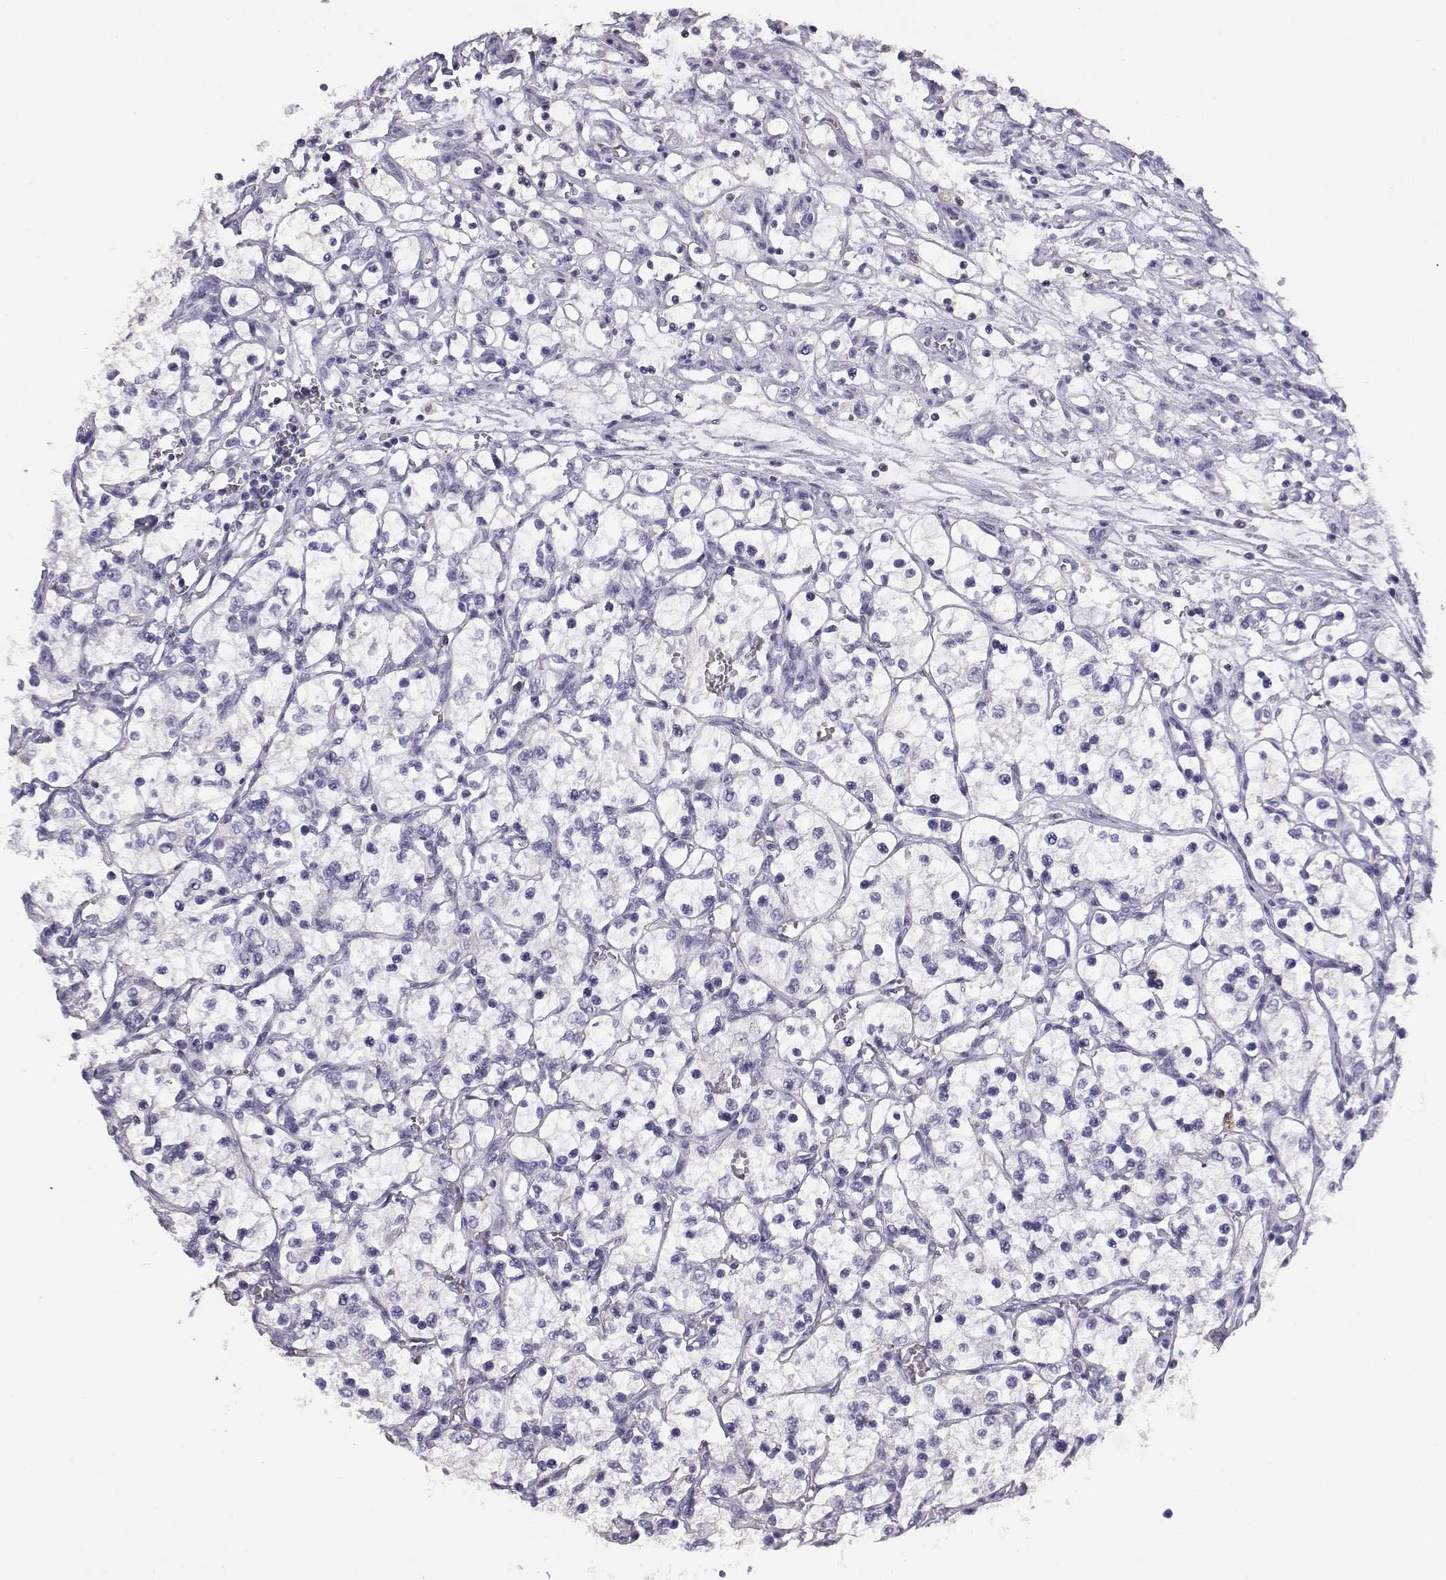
{"staining": {"intensity": "negative", "quantity": "none", "location": "none"}, "tissue": "renal cancer", "cell_type": "Tumor cells", "image_type": "cancer", "snomed": [{"axis": "morphology", "description": "Adenocarcinoma, NOS"}, {"axis": "topography", "description": "Kidney"}], "caption": "Tumor cells show no significant protein staining in renal adenocarcinoma.", "gene": "AKR1B1", "patient": {"sex": "female", "age": 69}}